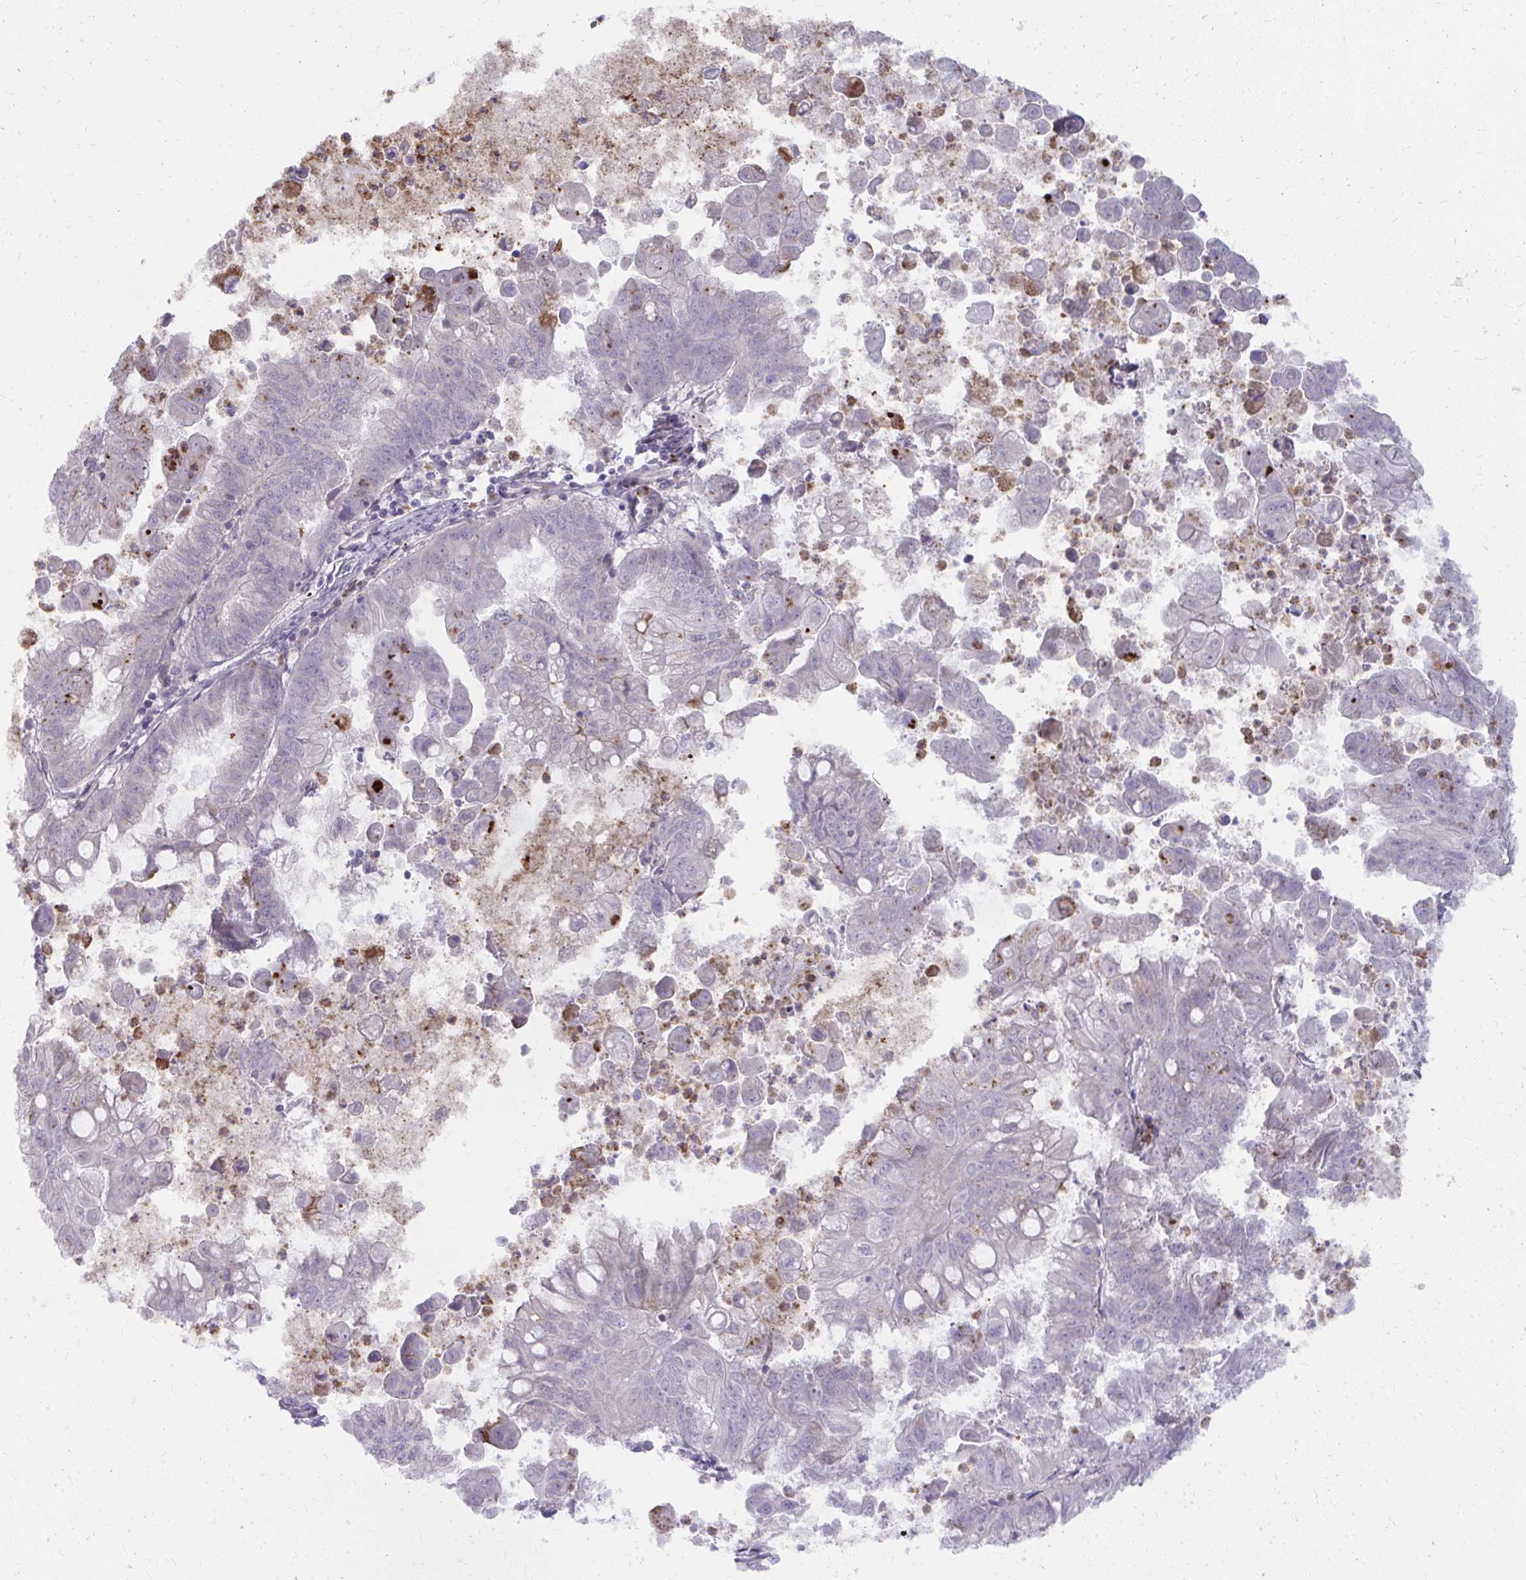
{"staining": {"intensity": "negative", "quantity": "none", "location": "none"}, "tissue": "stomach cancer", "cell_type": "Tumor cells", "image_type": "cancer", "snomed": [{"axis": "morphology", "description": "Adenocarcinoma, NOS"}, {"axis": "topography", "description": "Stomach, upper"}], "caption": "A photomicrograph of stomach cancer (adenocarcinoma) stained for a protein displays no brown staining in tumor cells. The staining was performed using DAB to visualize the protein expression in brown, while the nuclei were stained in blue with hematoxylin (Magnification: 20x).", "gene": "MUS81", "patient": {"sex": "male", "age": 80}}